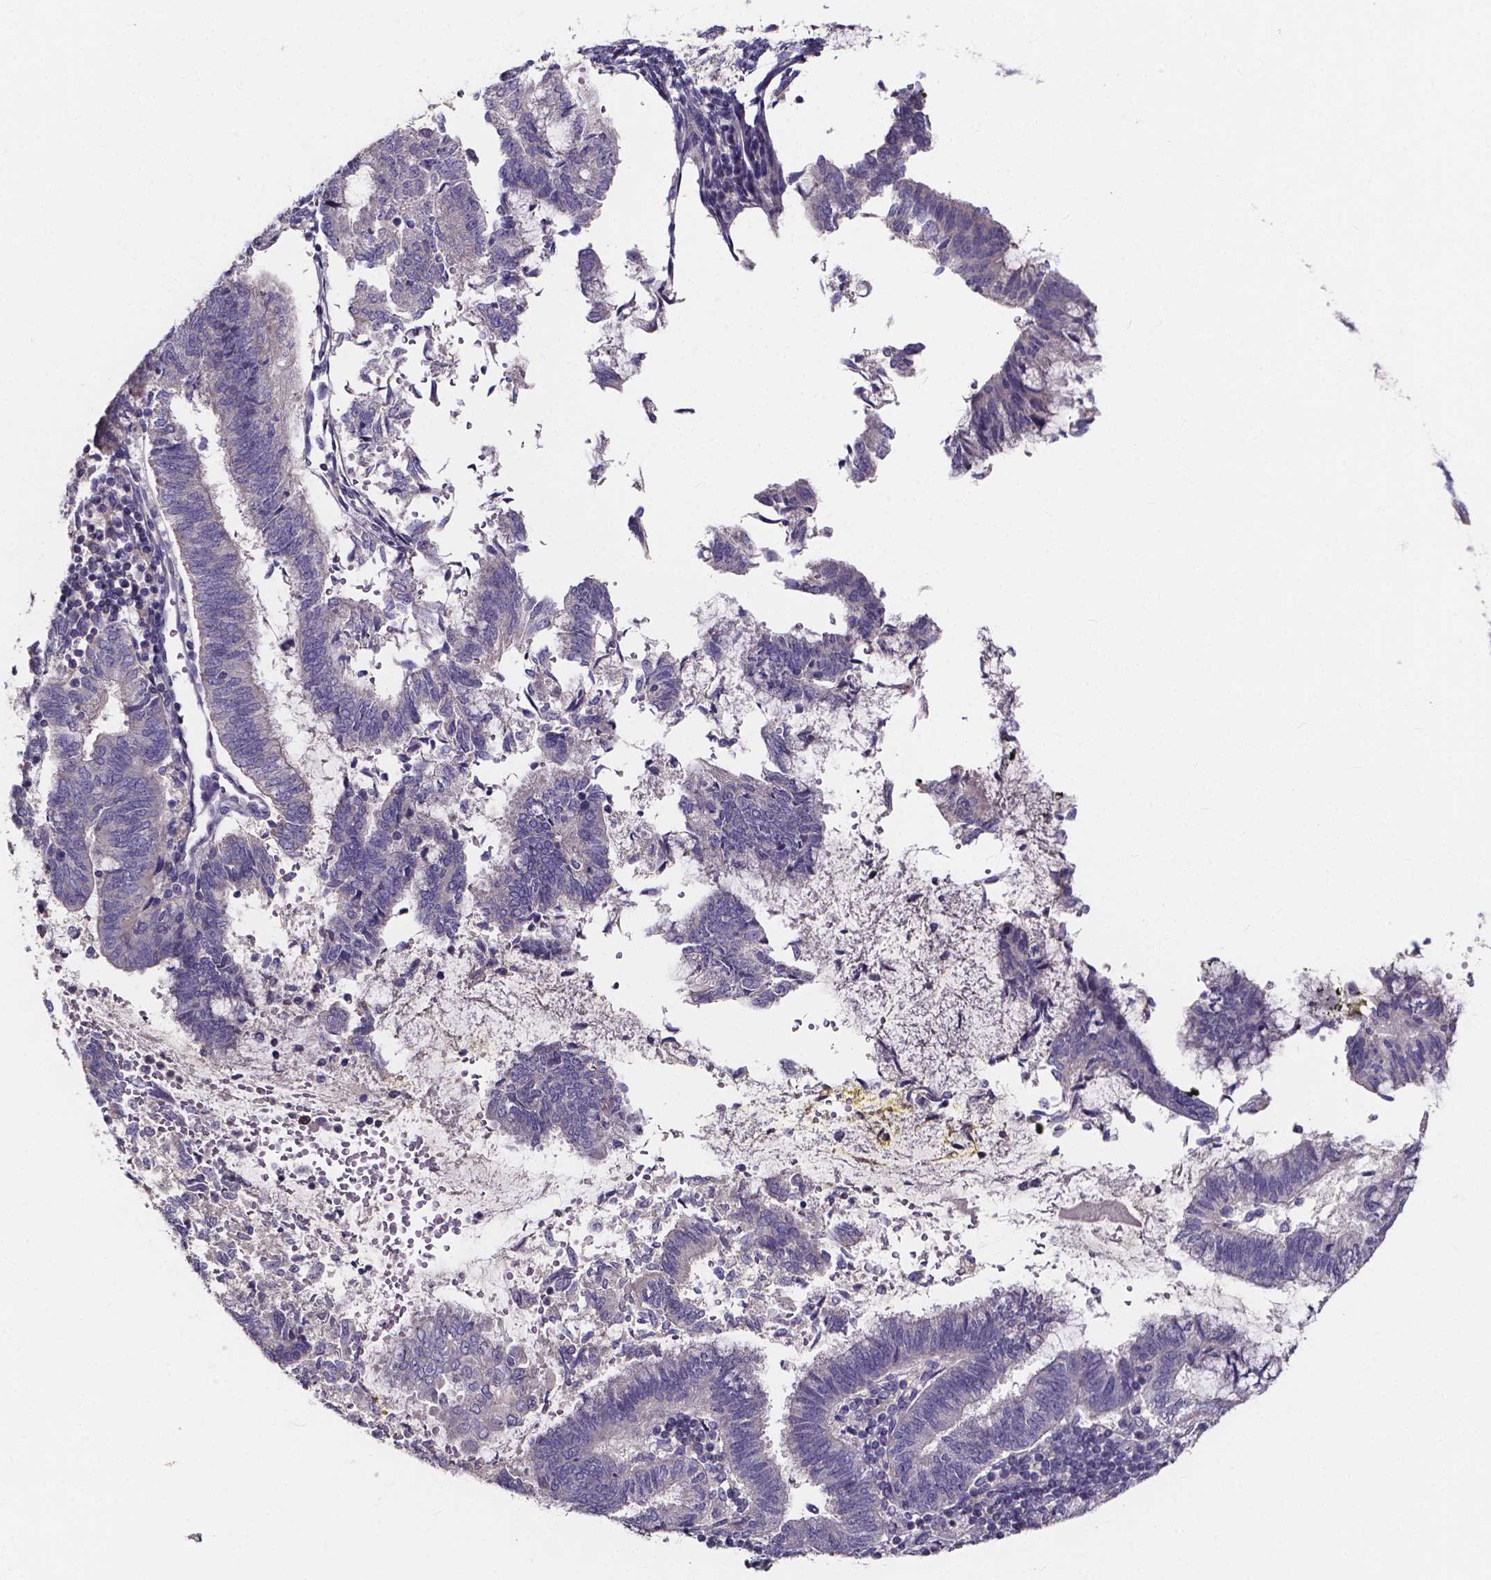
{"staining": {"intensity": "negative", "quantity": "none", "location": "none"}, "tissue": "endometrial cancer", "cell_type": "Tumor cells", "image_type": "cancer", "snomed": [{"axis": "morphology", "description": "Adenocarcinoma, NOS"}, {"axis": "topography", "description": "Endometrium"}], "caption": "Endometrial adenocarcinoma was stained to show a protein in brown. There is no significant positivity in tumor cells.", "gene": "SPOCD1", "patient": {"sex": "female", "age": 65}}